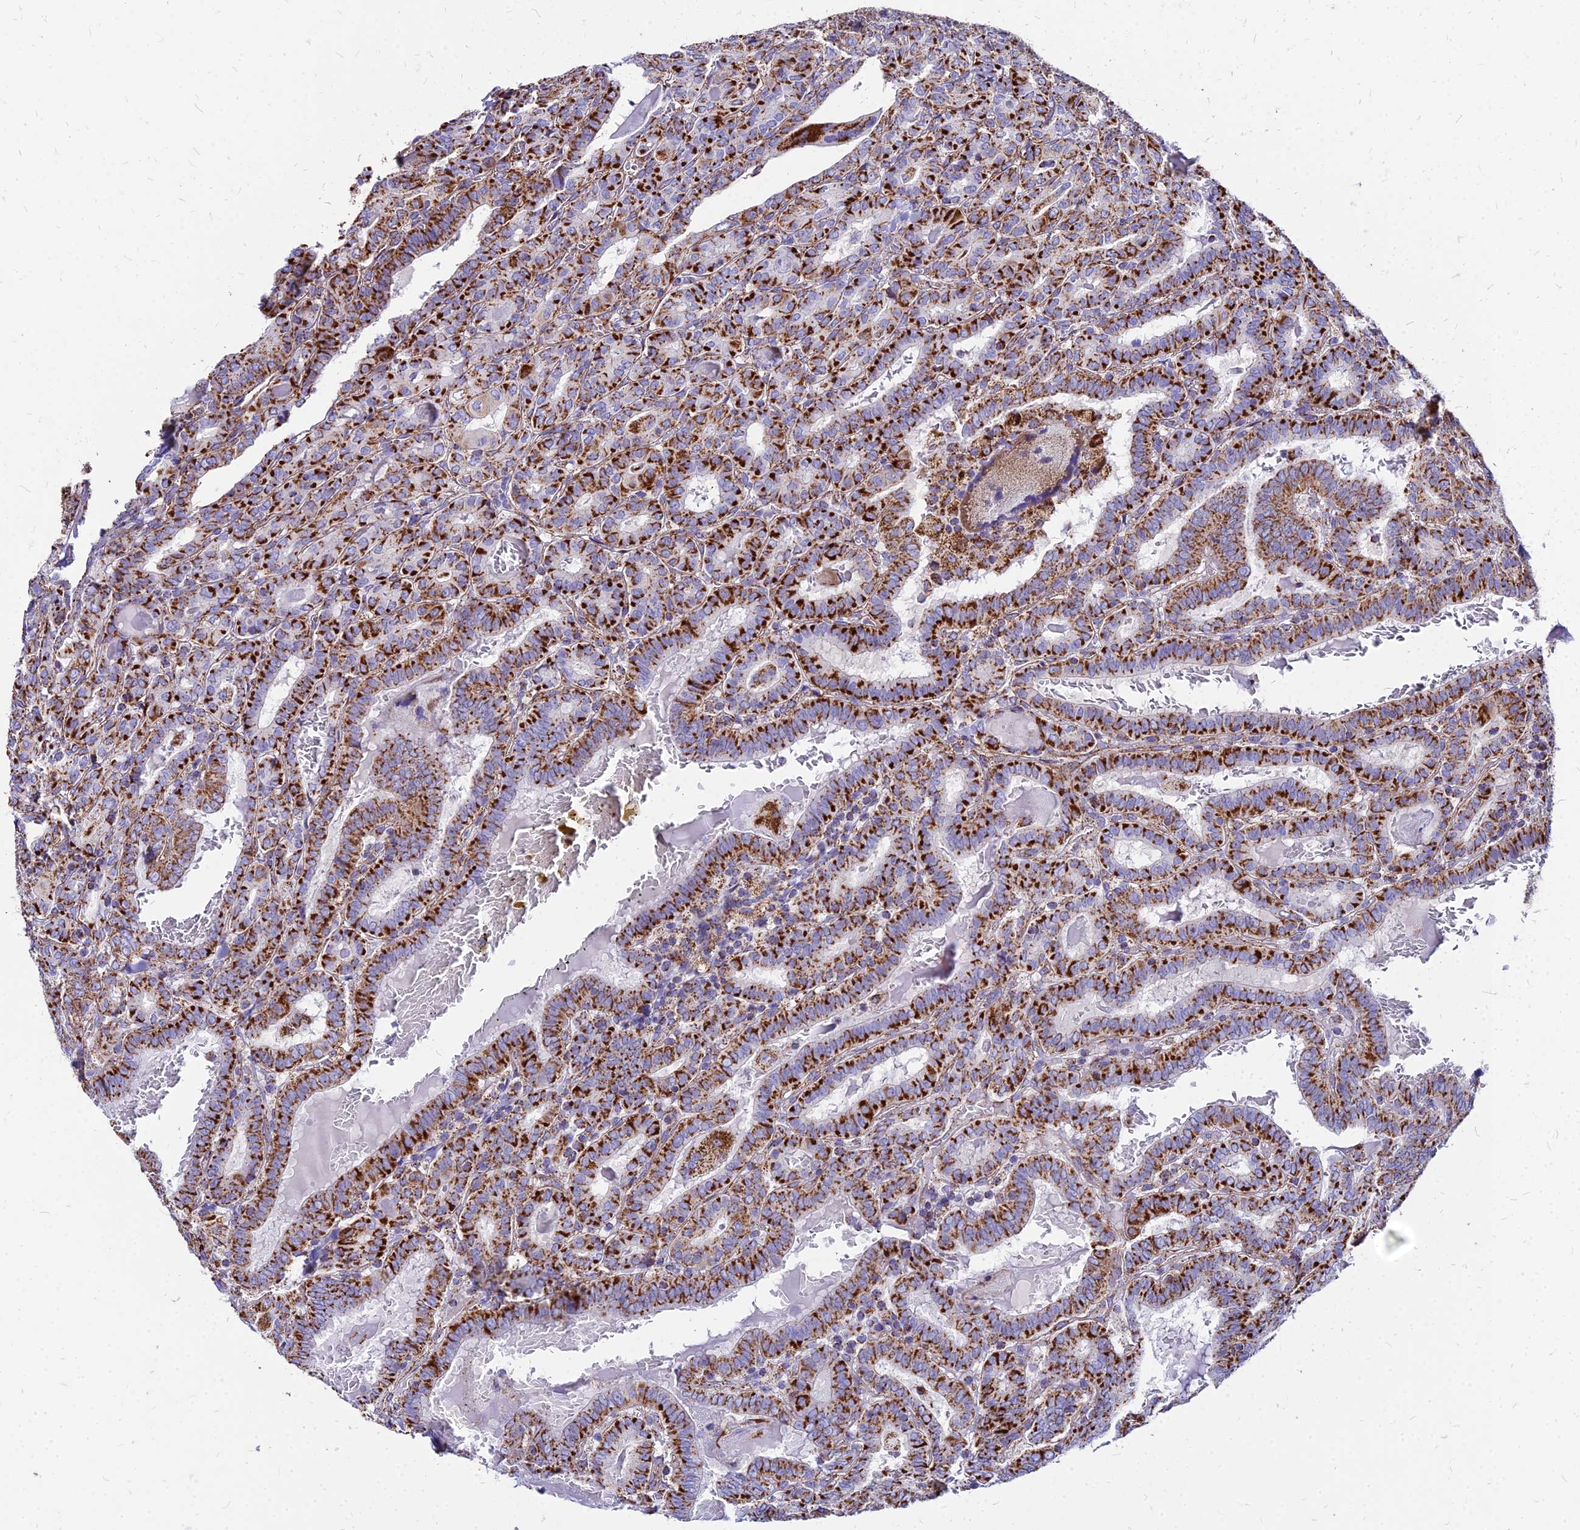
{"staining": {"intensity": "strong", "quantity": ">75%", "location": "cytoplasmic/membranous"}, "tissue": "thyroid cancer", "cell_type": "Tumor cells", "image_type": "cancer", "snomed": [{"axis": "morphology", "description": "Papillary adenocarcinoma, NOS"}, {"axis": "topography", "description": "Thyroid gland"}], "caption": "Brown immunohistochemical staining in human thyroid cancer exhibits strong cytoplasmic/membranous expression in approximately >75% of tumor cells.", "gene": "DLD", "patient": {"sex": "female", "age": 72}}